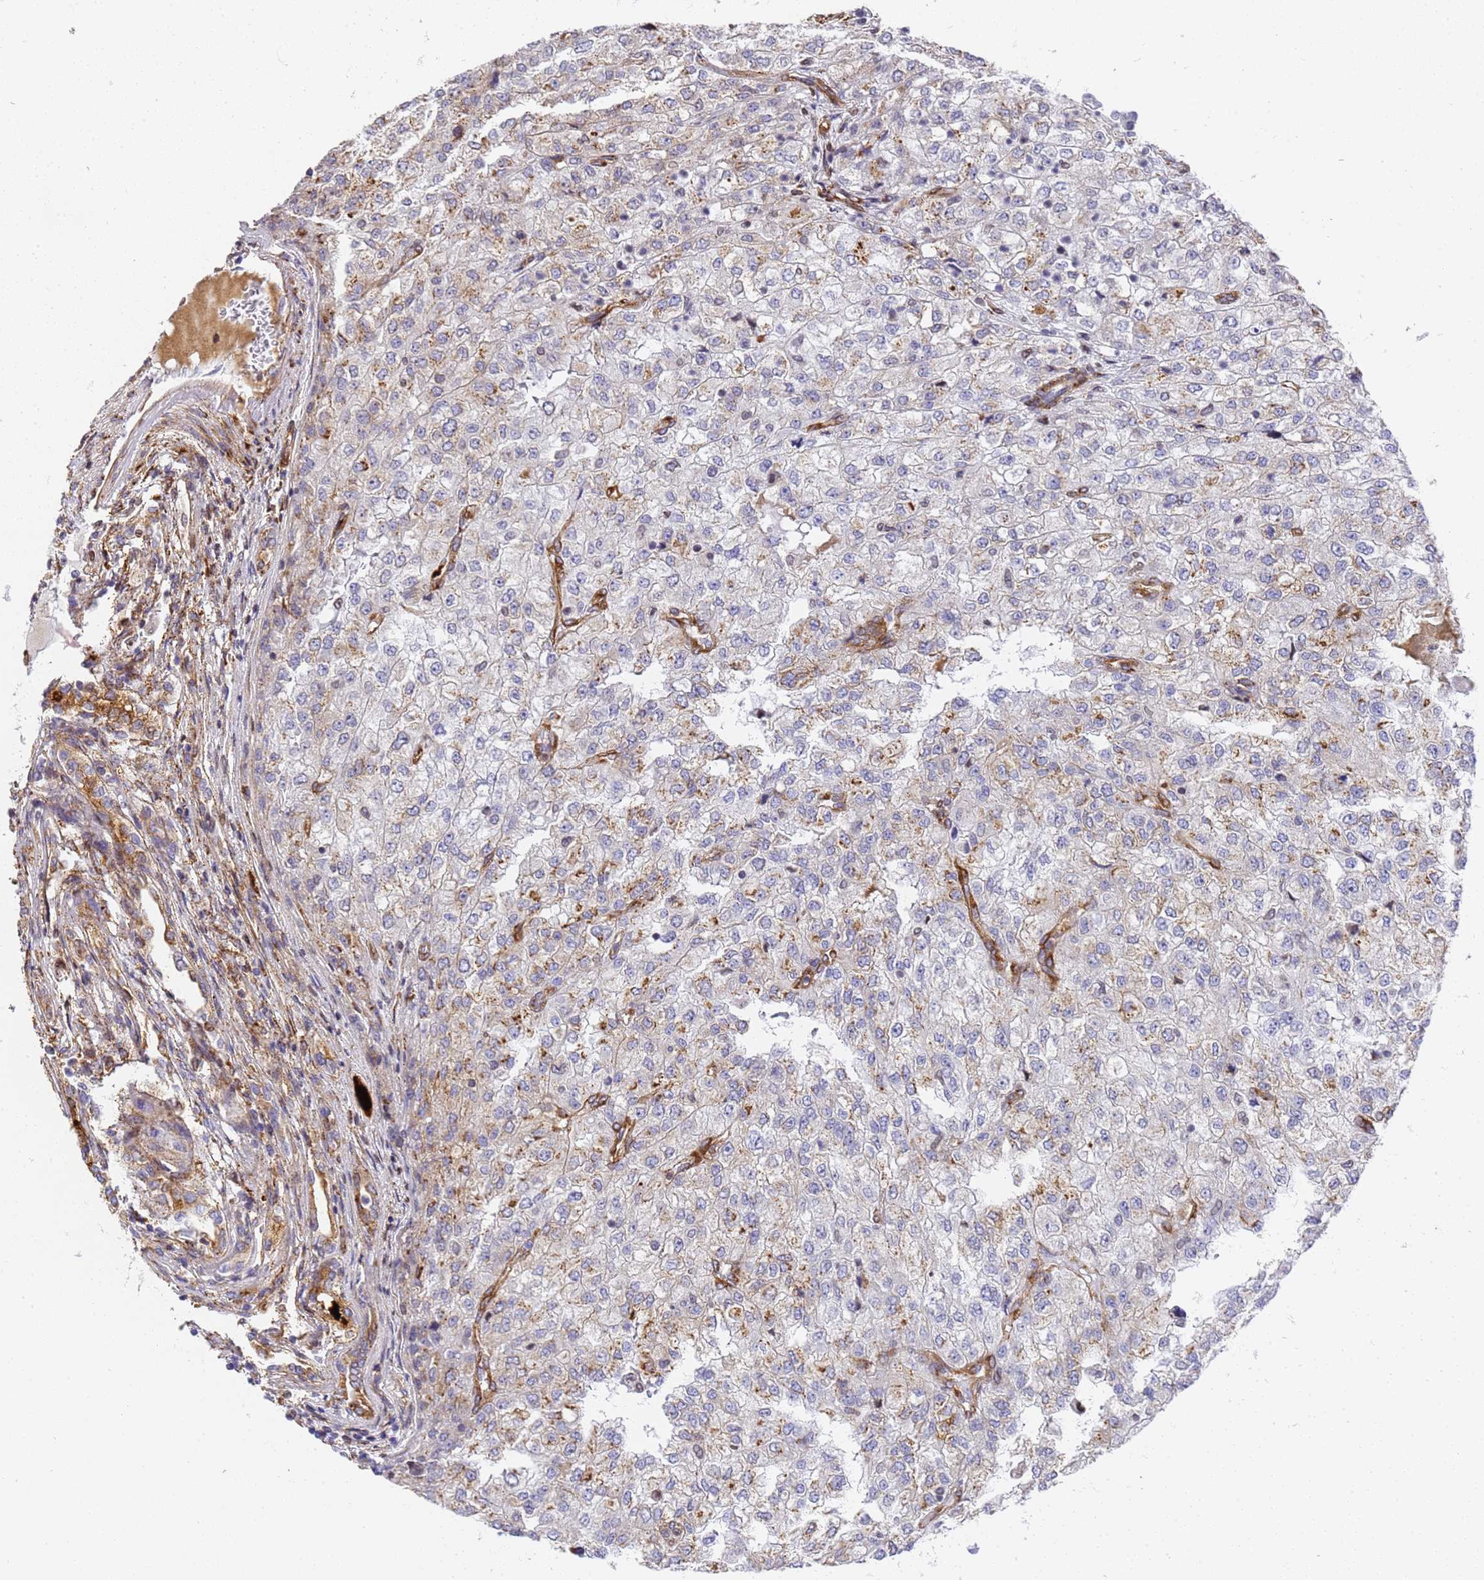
{"staining": {"intensity": "moderate", "quantity": "<25%", "location": "cytoplasmic/membranous"}, "tissue": "renal cancer", "cell_type": "Tumor cells", "image_type": "cancer", "snomed": [{"axis": "morphology", "description": "Adenocarcinoma, NOS"}, {"axis": "topography", "description": "Kidney"}], "caption": "Immunohistochemistry (DAB (3,3'-diaminobenzidine)) staining of human renal cancer (adenocarcinoma) demonstrates moderate cytoplasmic/membranous protein staining in approximately <25% of tumor cells. (Stains: DAB (3,3'-diaminobenzidine) in brown, nuclei in blue, Microscopy: brightfield microscopy at high magnification).", "gene": "IGFBP7", "patient": {"sex": "female", "age": 54}}